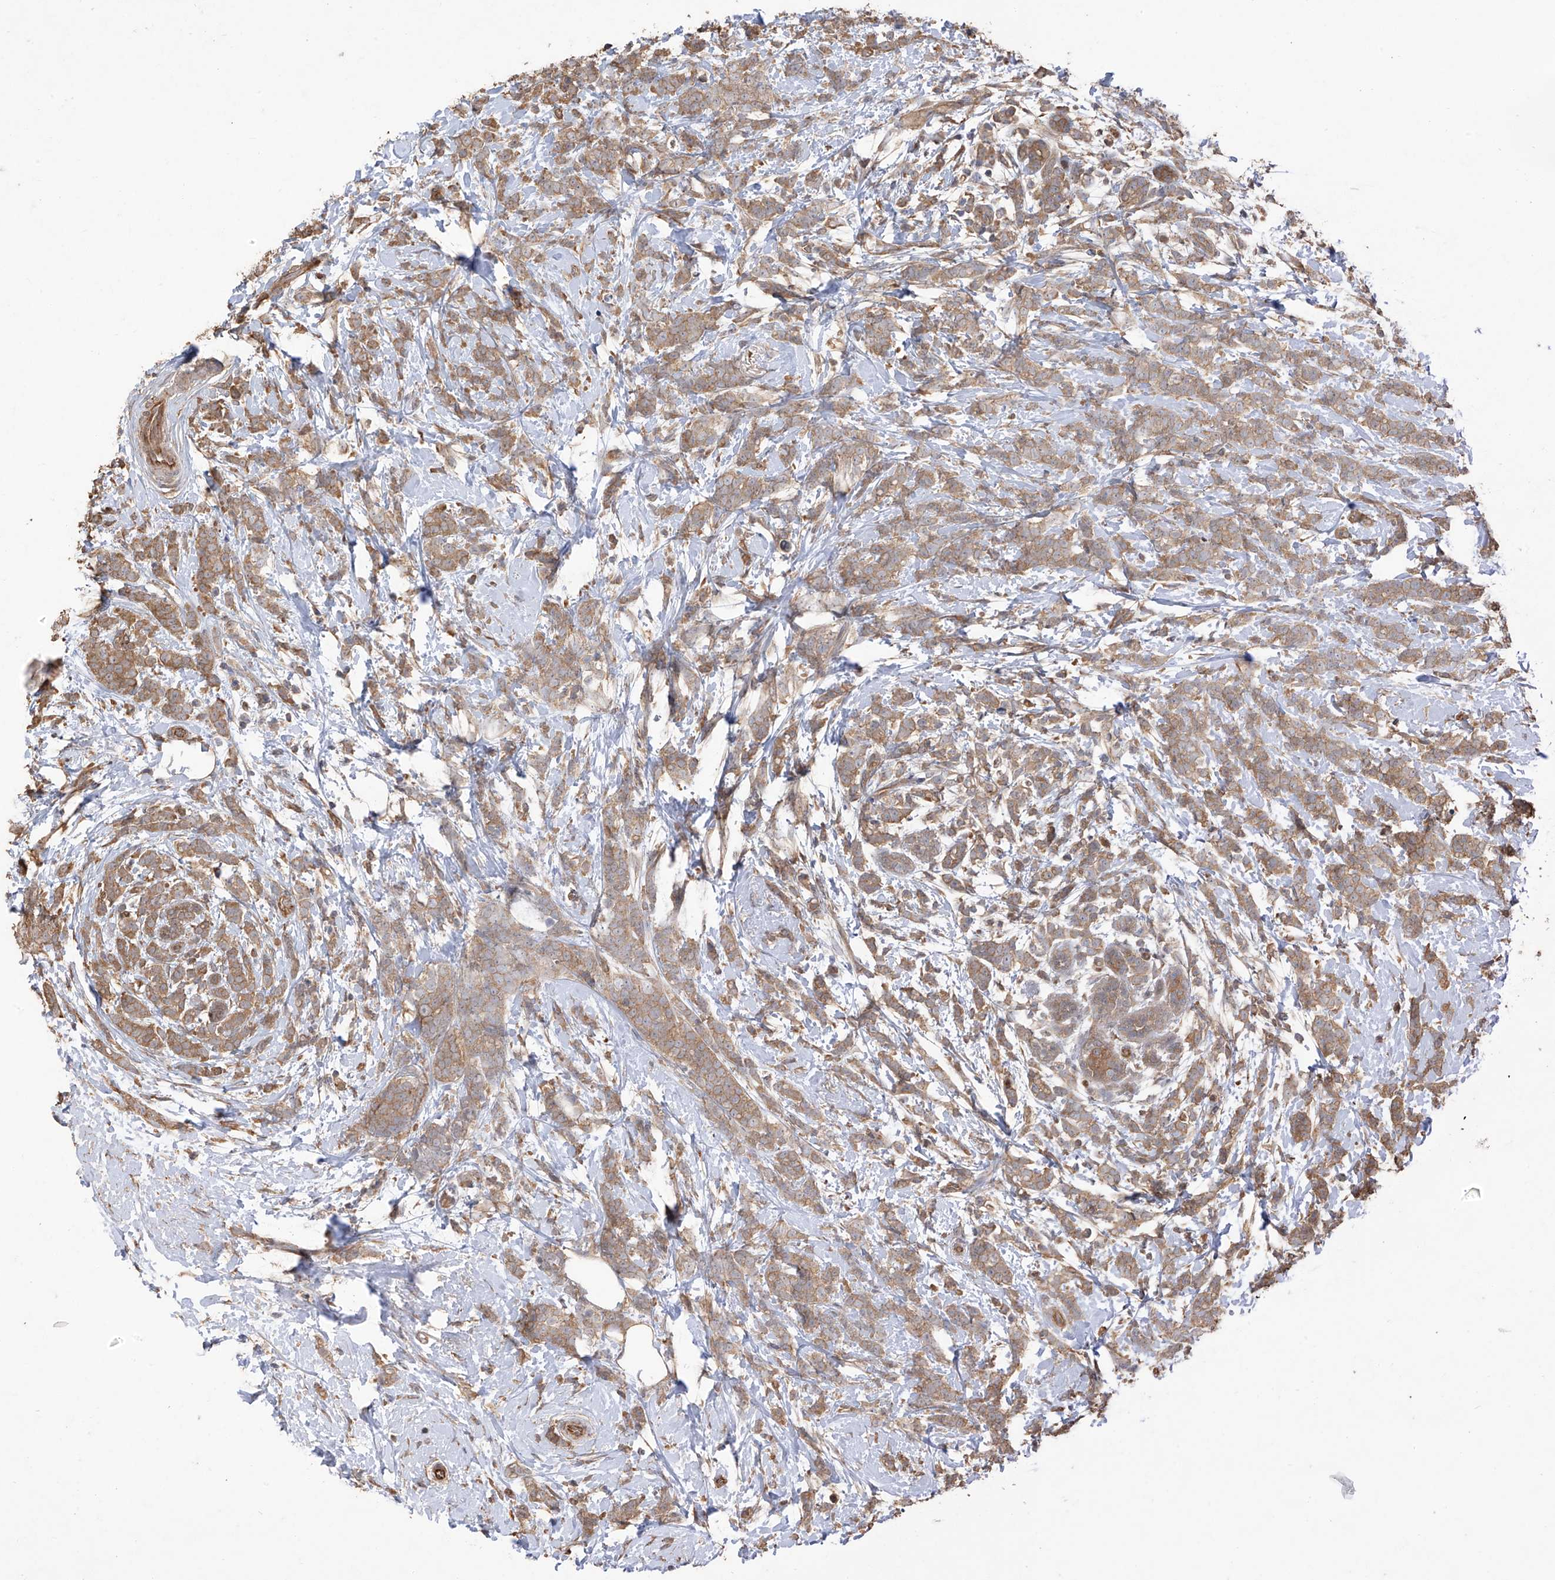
{"staining": {"intensity": "moderate", "quantity": ">75%", "location": "cytoplasmic/membranous"}, "tissue": "breast cancer", "cell_type": "Tumor cells", "image_type": "cancer", "snomed": [{"axis": "morphology", "description": "Lobular carcinoma"}, {"axis": "topography", "description": "Breast"}], "caption": "There is medium levels of moderate cytoplasmic/membranous staining in tumor cells of lobular carcinoma (breast), as demonstrated by immunohistochemical staining (brown color).", "gene": "AGBL5", "patient": {"sex": "female", "age": 58}}